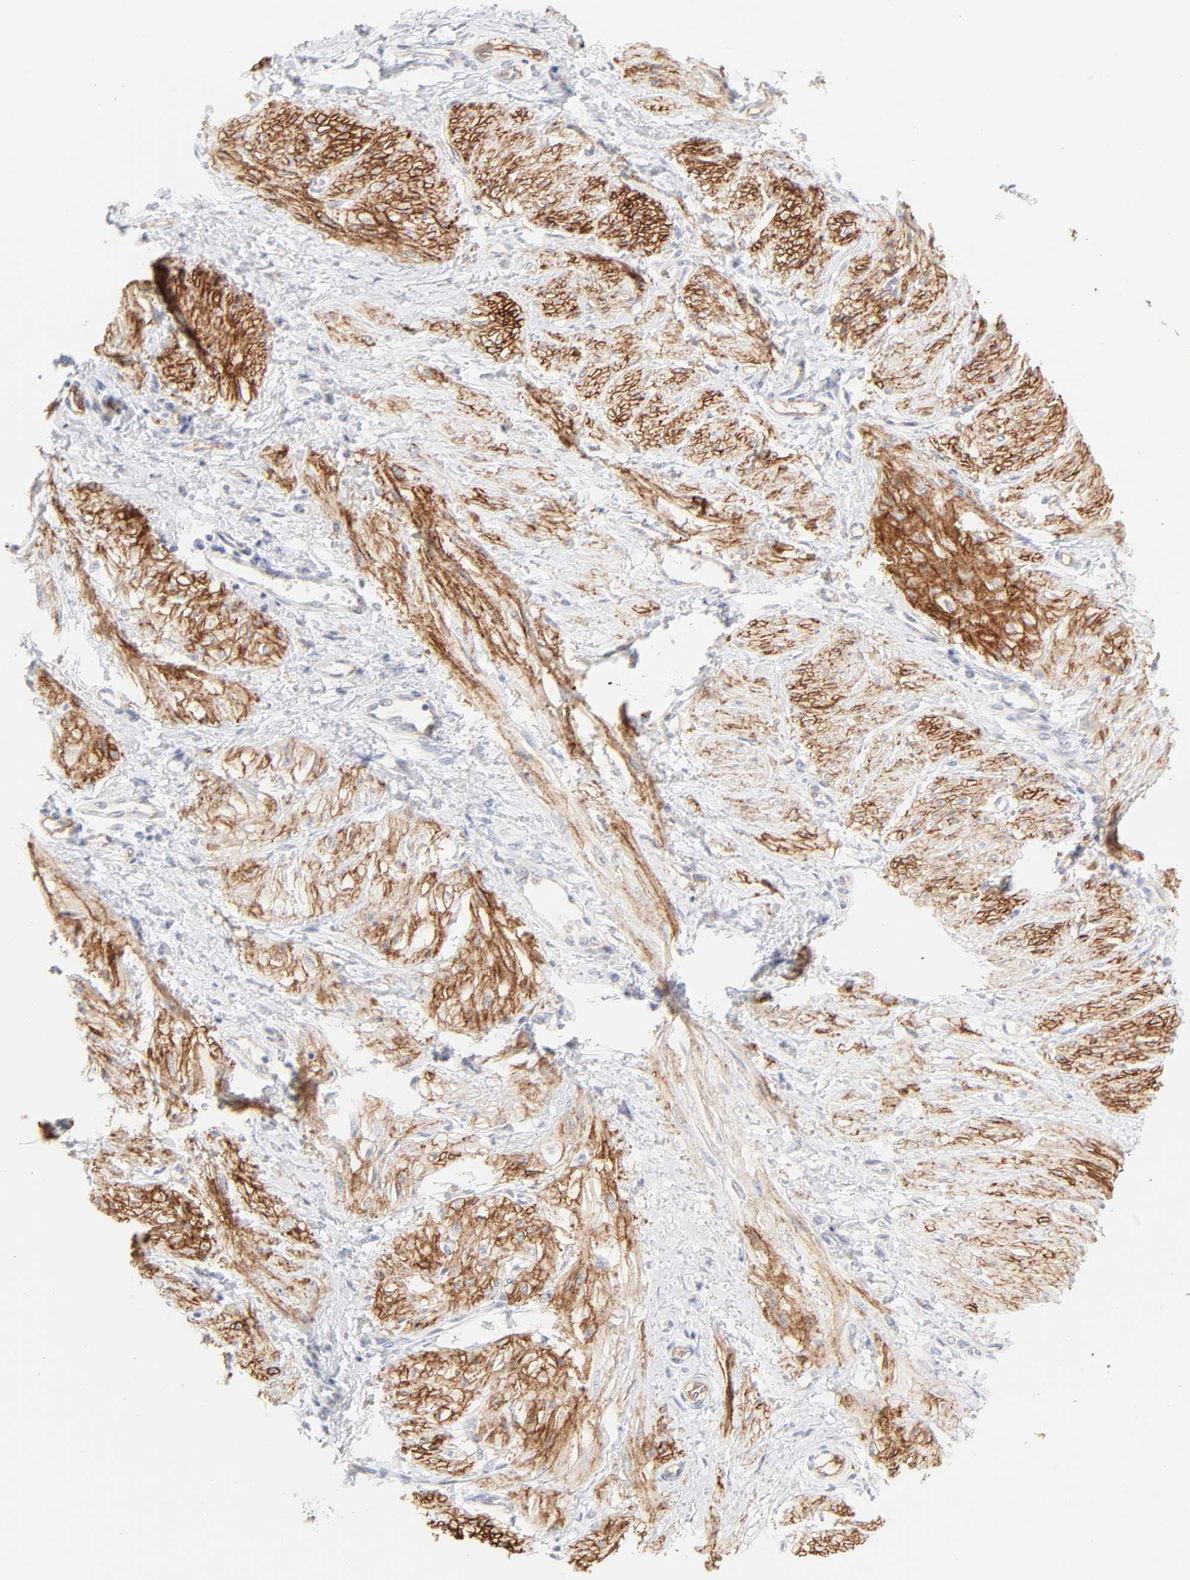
{"staining": {"intensity": "moderate", "quantity": "25%-75%", "location": "cytoplasmic/membranous"}, "tissue": "smooth muscle", "cell_type": "Smooth muscle cells", "image_type": "normal", "snomed": [{"axis": "morphology", "description": "Normal tissue, NOS"}, {"axis": "topography", "description": "Smooth muscle"}, {"axis": "topography", "description": "Uterus"}], "caption": "Smooth muscle cells reveal medium levels of moderate cytoplasmic/membranous positivity in about 25%-75% of cells in normal human smooth muscle.", "gene": "ITGA5", "patient": {"sex": "female", "age": 39}}